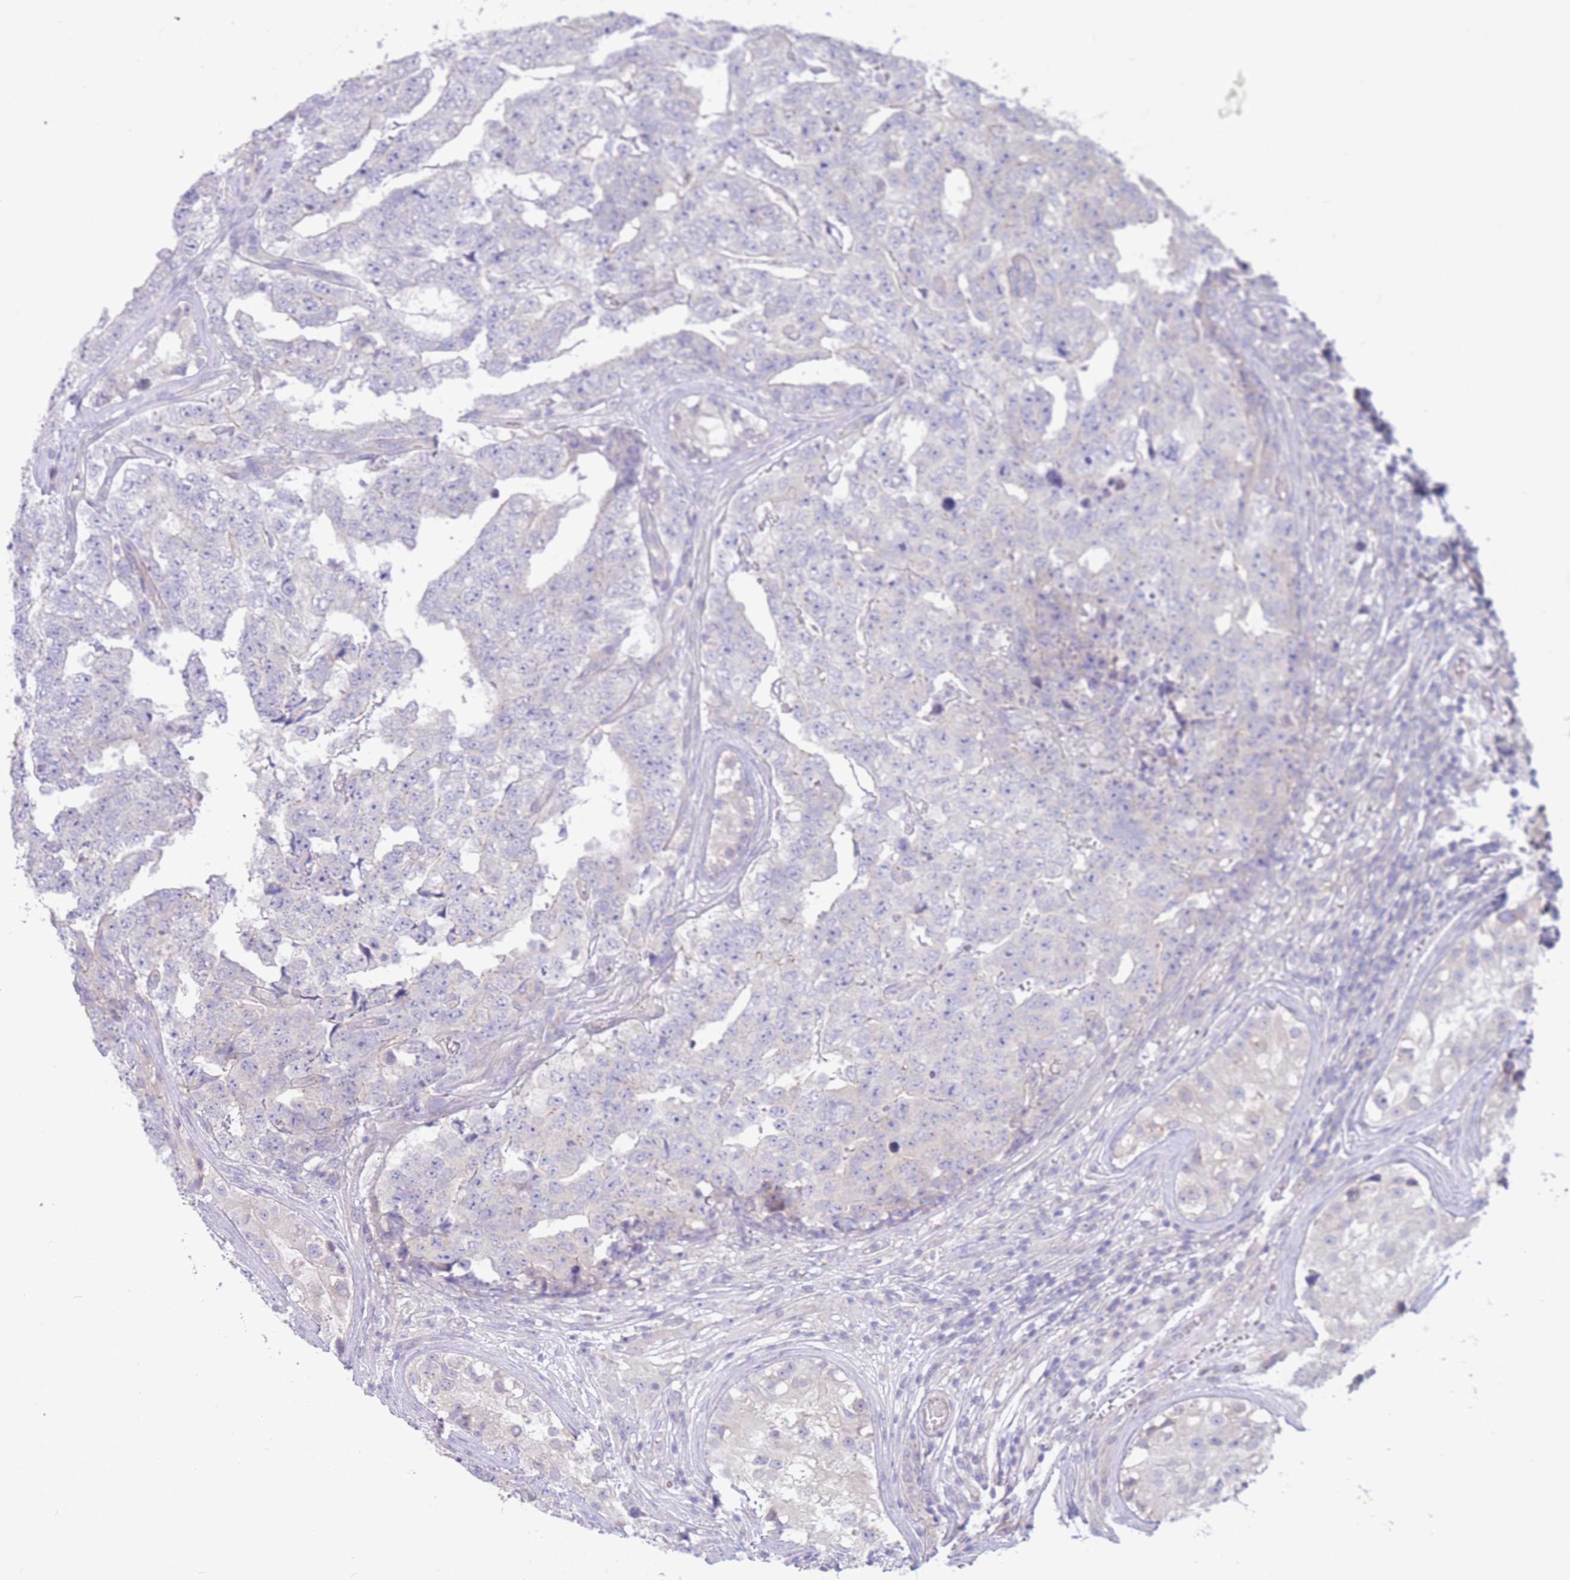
{"staining": {"intensity": "negative", "quantity": "none", "location": "none"}, "tissue": "testis cancer", "cell_type": "Tumor cells", "image_type": "cancer", "snomed": [{"axis": "morphology", "description": "Carcinoma, Embryonal, NOS"}, {"axis": "topography", "description": "Testis"}], "caption": "Human testis cancer stained for a protein using IHC exhibits no expression in tumor cells.", "gene": "ALS2CL", "patient": {"sex": "male", "age": 25}}